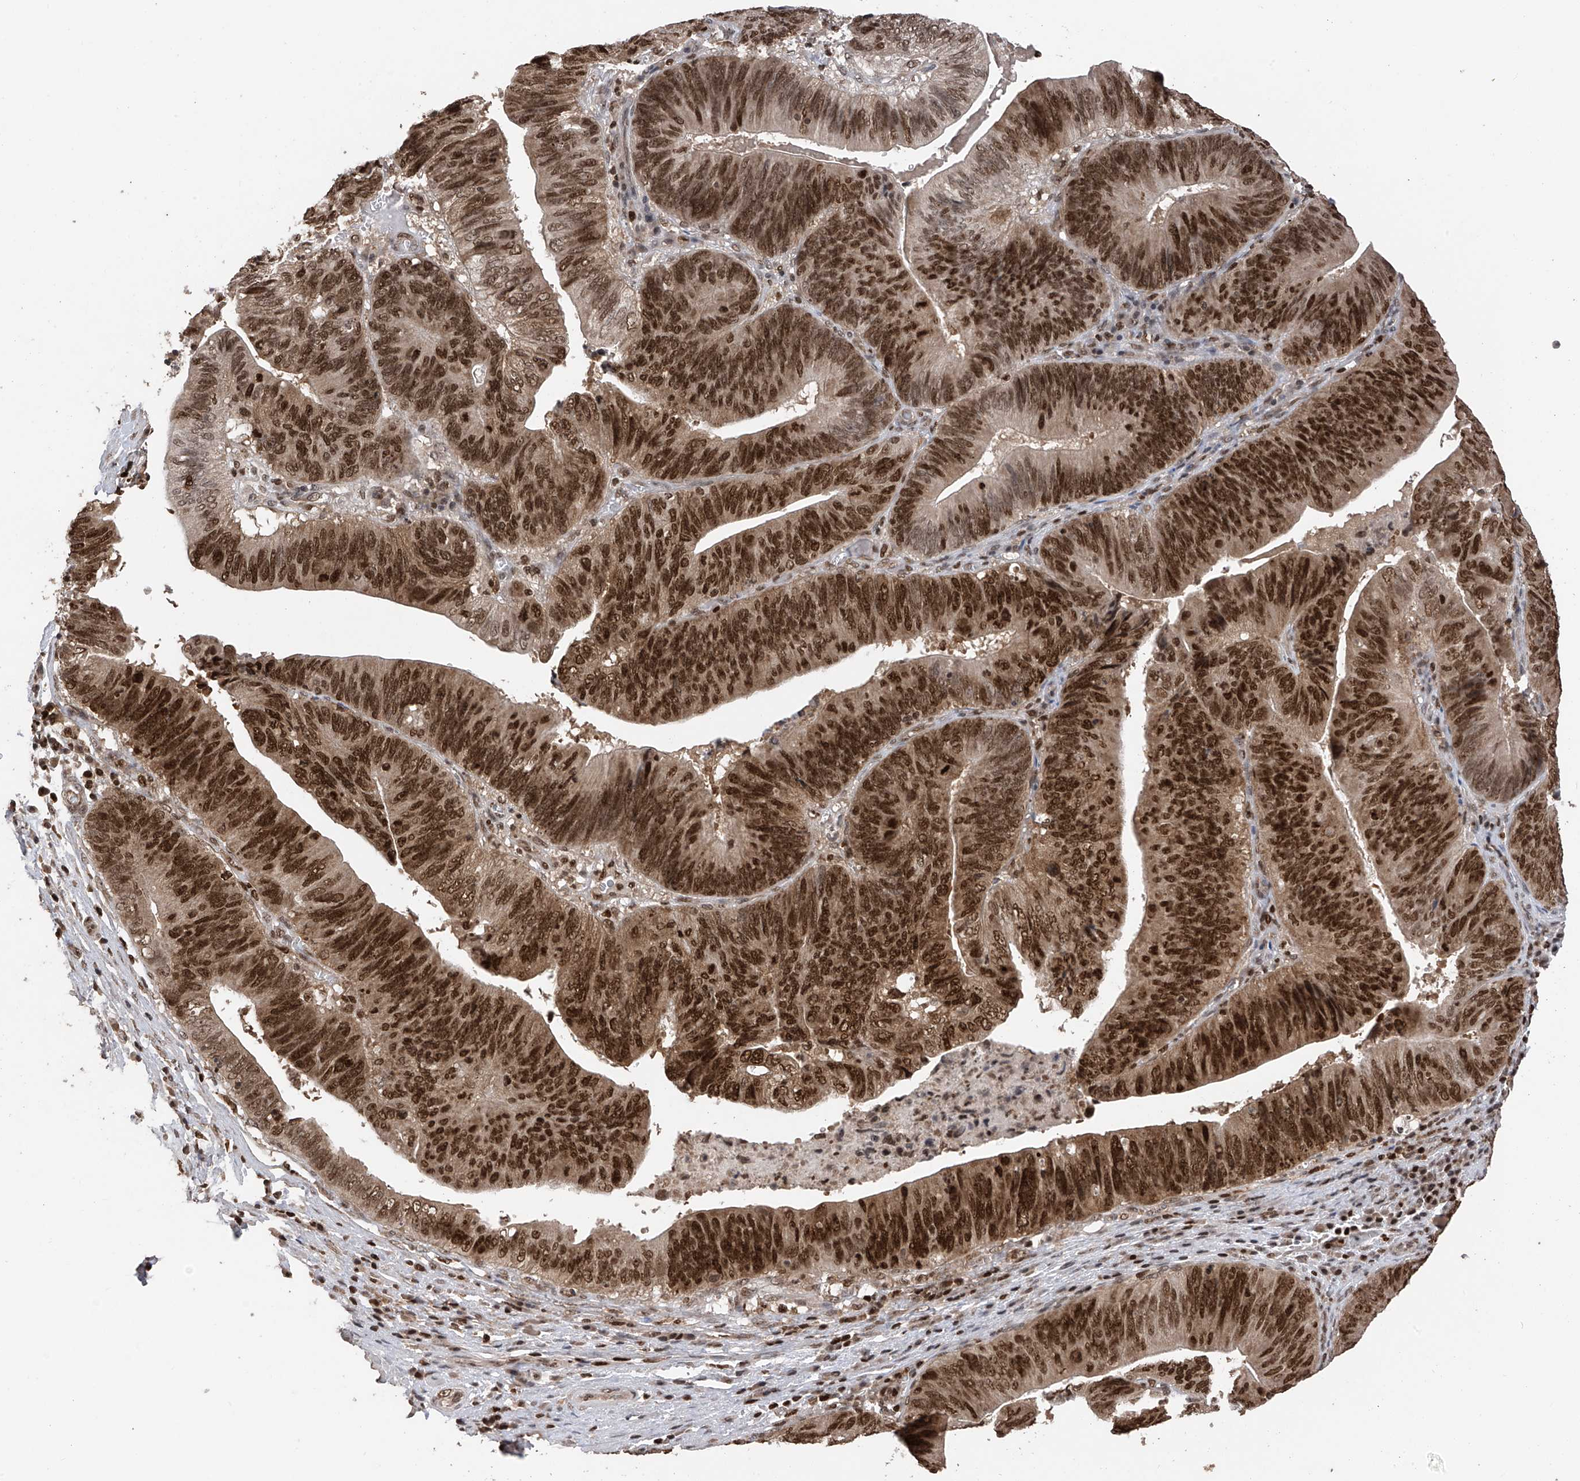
{"staining": {"intensity": "strong", "quantity": ">75%", "location": "nuclear"}, "tissue": "pancreatic cancer", "cell_type": "Tumor cells", "image_type": "cancer", "snomed": [{"axis": "morphology", "description": "Adenocarcinoma, NOS"}, {"axis": "topography", "description": "Pancreas"}], "caption": "Human pancreatic cancer (adenocarcinoma) stained with a brown dye shows strong nuclear positive positivity in approximately >75% of tumor cells.", "gene": "DNAJC9", "patient": {"sex": "male", "age": 63}}